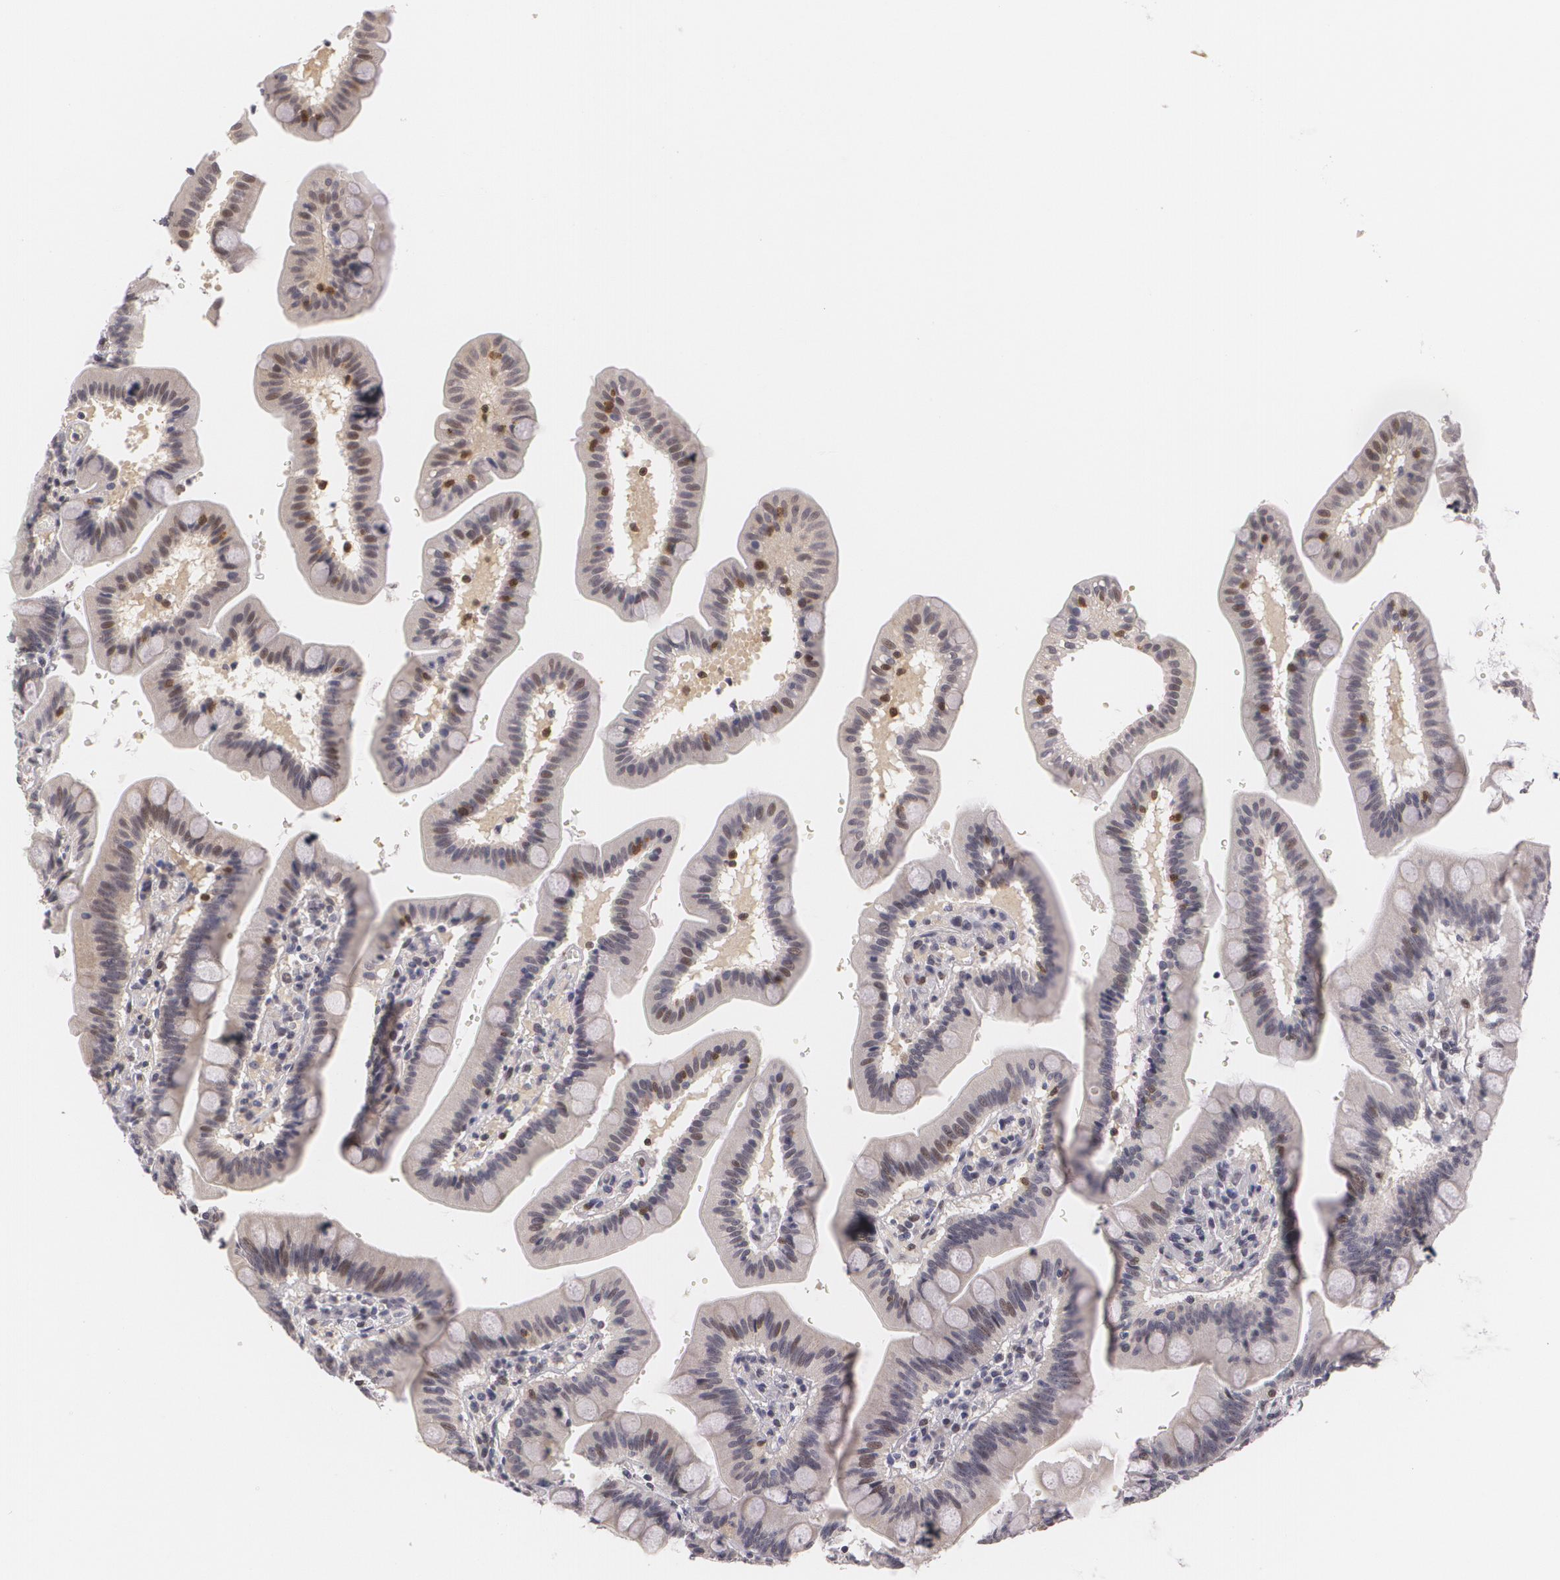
{"staining": {"intensity": "moderate", "quantity": "<25%", "location": "nuclear"}, "tissue": "duodenum", "cell_type": "Glandular cells", "image_type": "normal", "snomed": [{"axis": "morphology", "description": "Normal tissue, NOS"}, {"axis": "topography", "description": "Pancreas"}, {"axis": "topography", "description": "Duodenum"}], "caption": "Immunohistochemistry (IHC) photomicrograph of benign duodenum: human duodenum stained using immunohistochemistry (IHC) displays low levels of moderate protein expression localized specifically in the nuclear of glandular cells, appearing as a nuclear brown color.", "gene": "ZBTB16", "patient": {"sex": "male", "age": 79}}